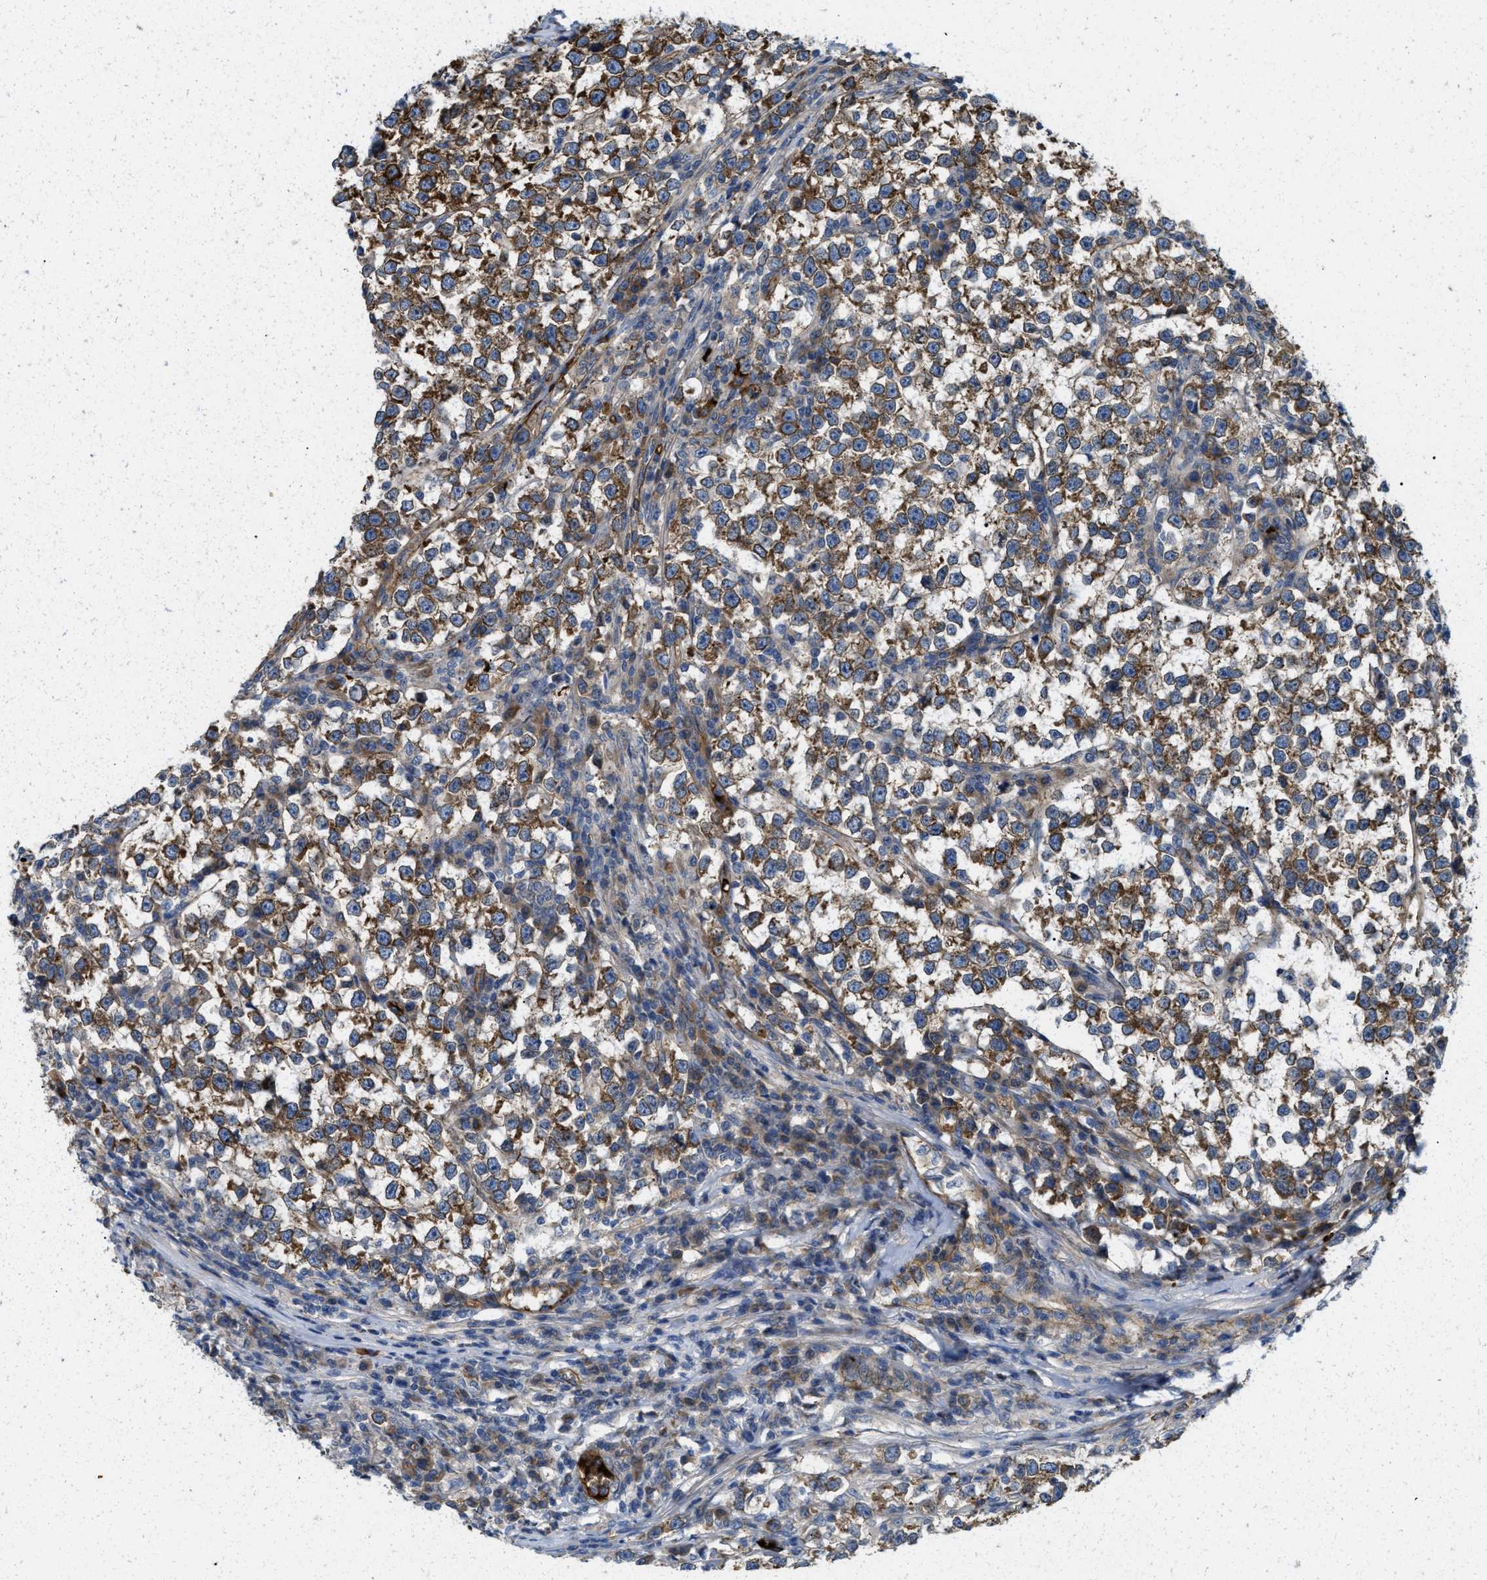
{"staining": {"intensity": "strong", "quantity": ">75%", "location": "cytoplasmic/membranous"}, "tissue": "testis cancer", "cell_type": "Tumor cells", "image_type": "cancer", "snomed": [{"axis": "morphology", "description": "Normal tissue, NOS"}, {"axis": "morphology", "description": "Seminoma, NOS"}, {"axis": "topography", "description": "Testis"}], "caption": "Immunohistochemical staining of testis cancer exhibits high levels of strong cytoplasmic/membranous positivity in about >75% of tumor cells.", "gene": "ERC1", "patient": {"sex": "male", "age": 43}}